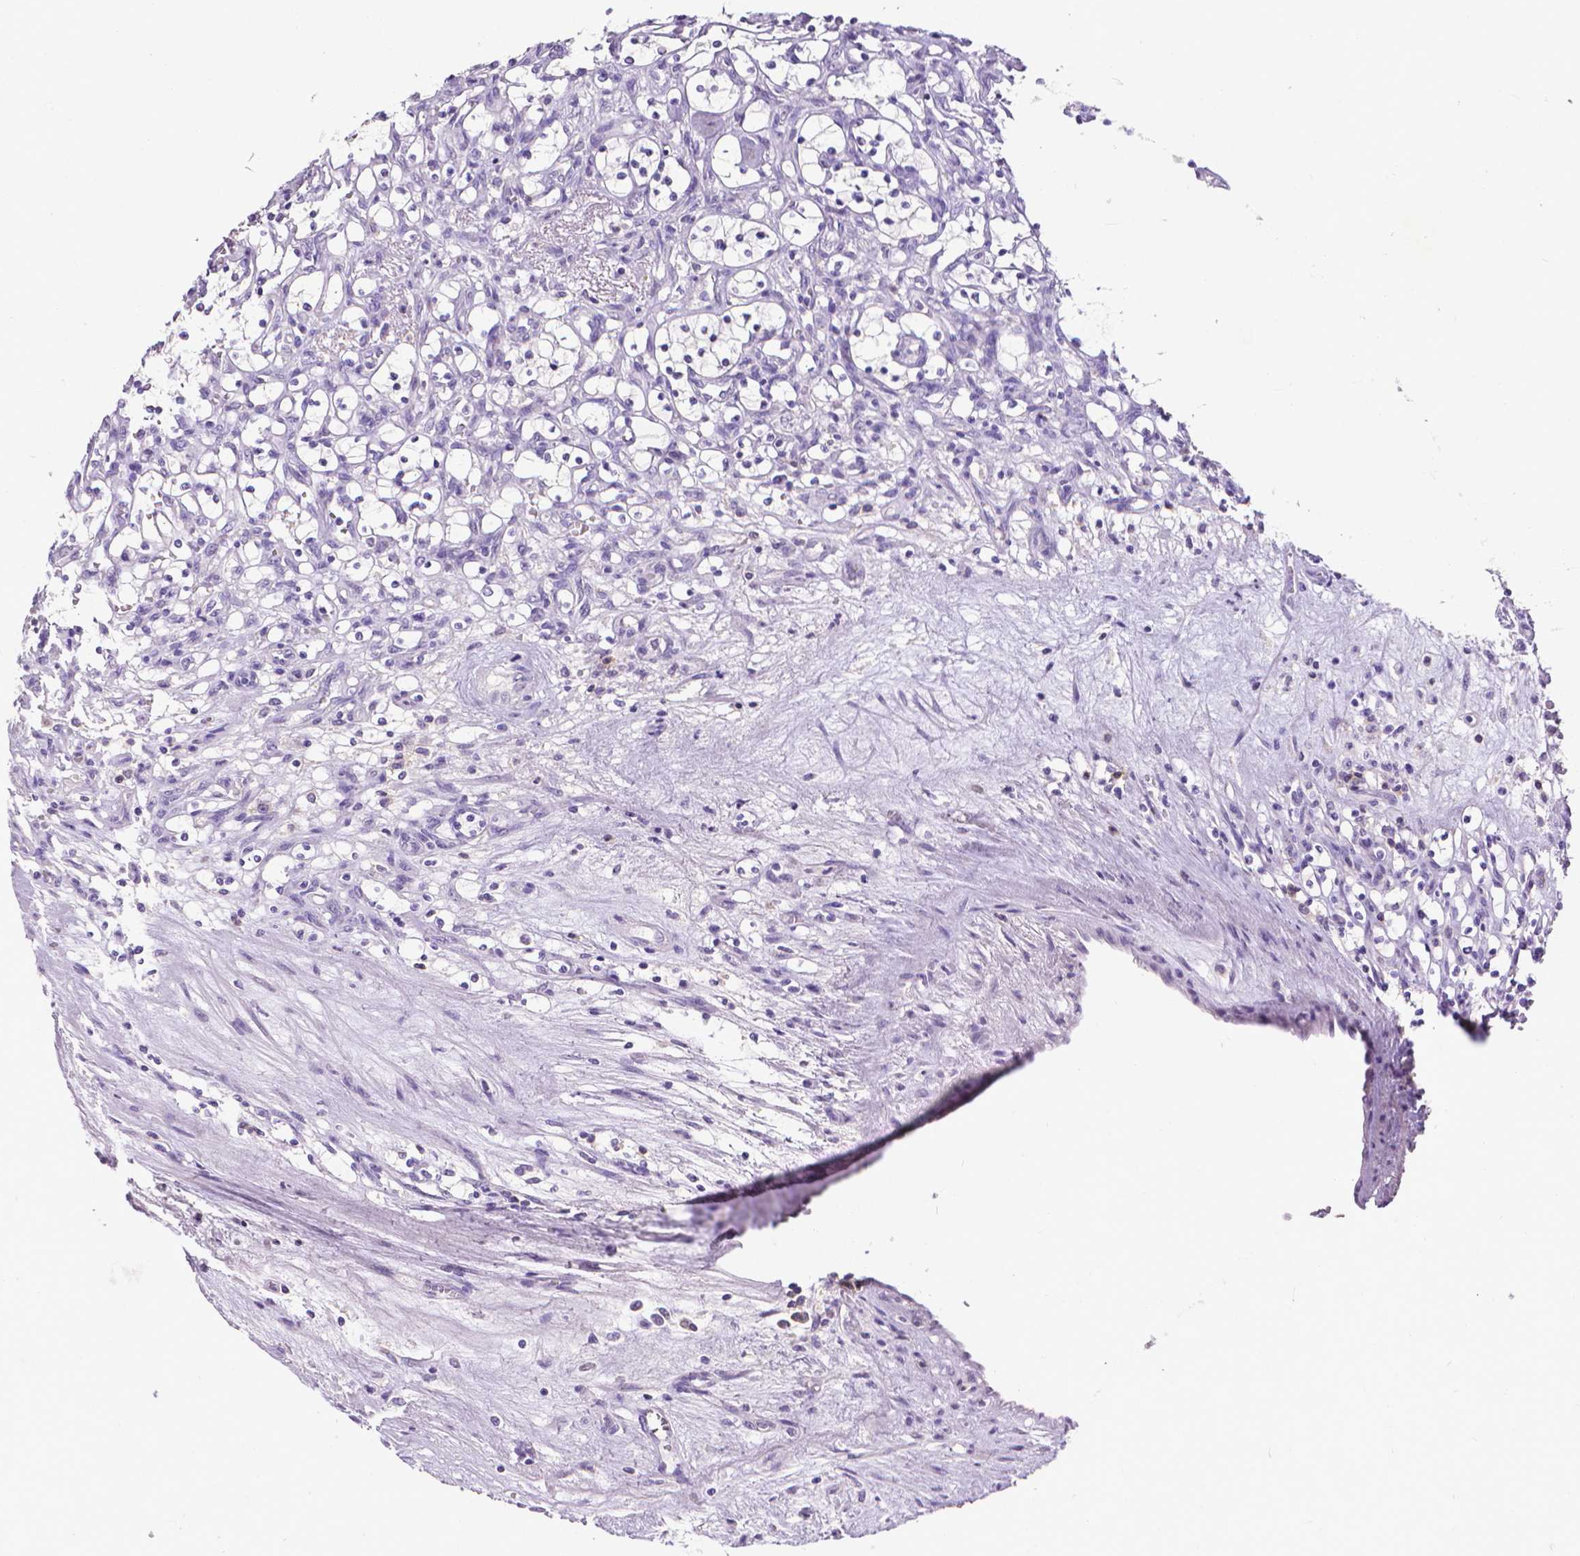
{"staining": {"intensity": "negative", "quantity": "none", "location": "none"}, "tissue": "renal cancer", "cell_type": "Tumor cells", "image_type": "cancer", "snomed": [{"axis": "morphology", "description": "Adenocarcinoma, NOS"}, {"axis": "topography", "description": "Kidney"}], "caption": "Protein analysis of adenocarcinoma (renal) displays no significant expression in tumor cells.", "gene": "CD4", "patient": {"sex": "female", "age": 69}}